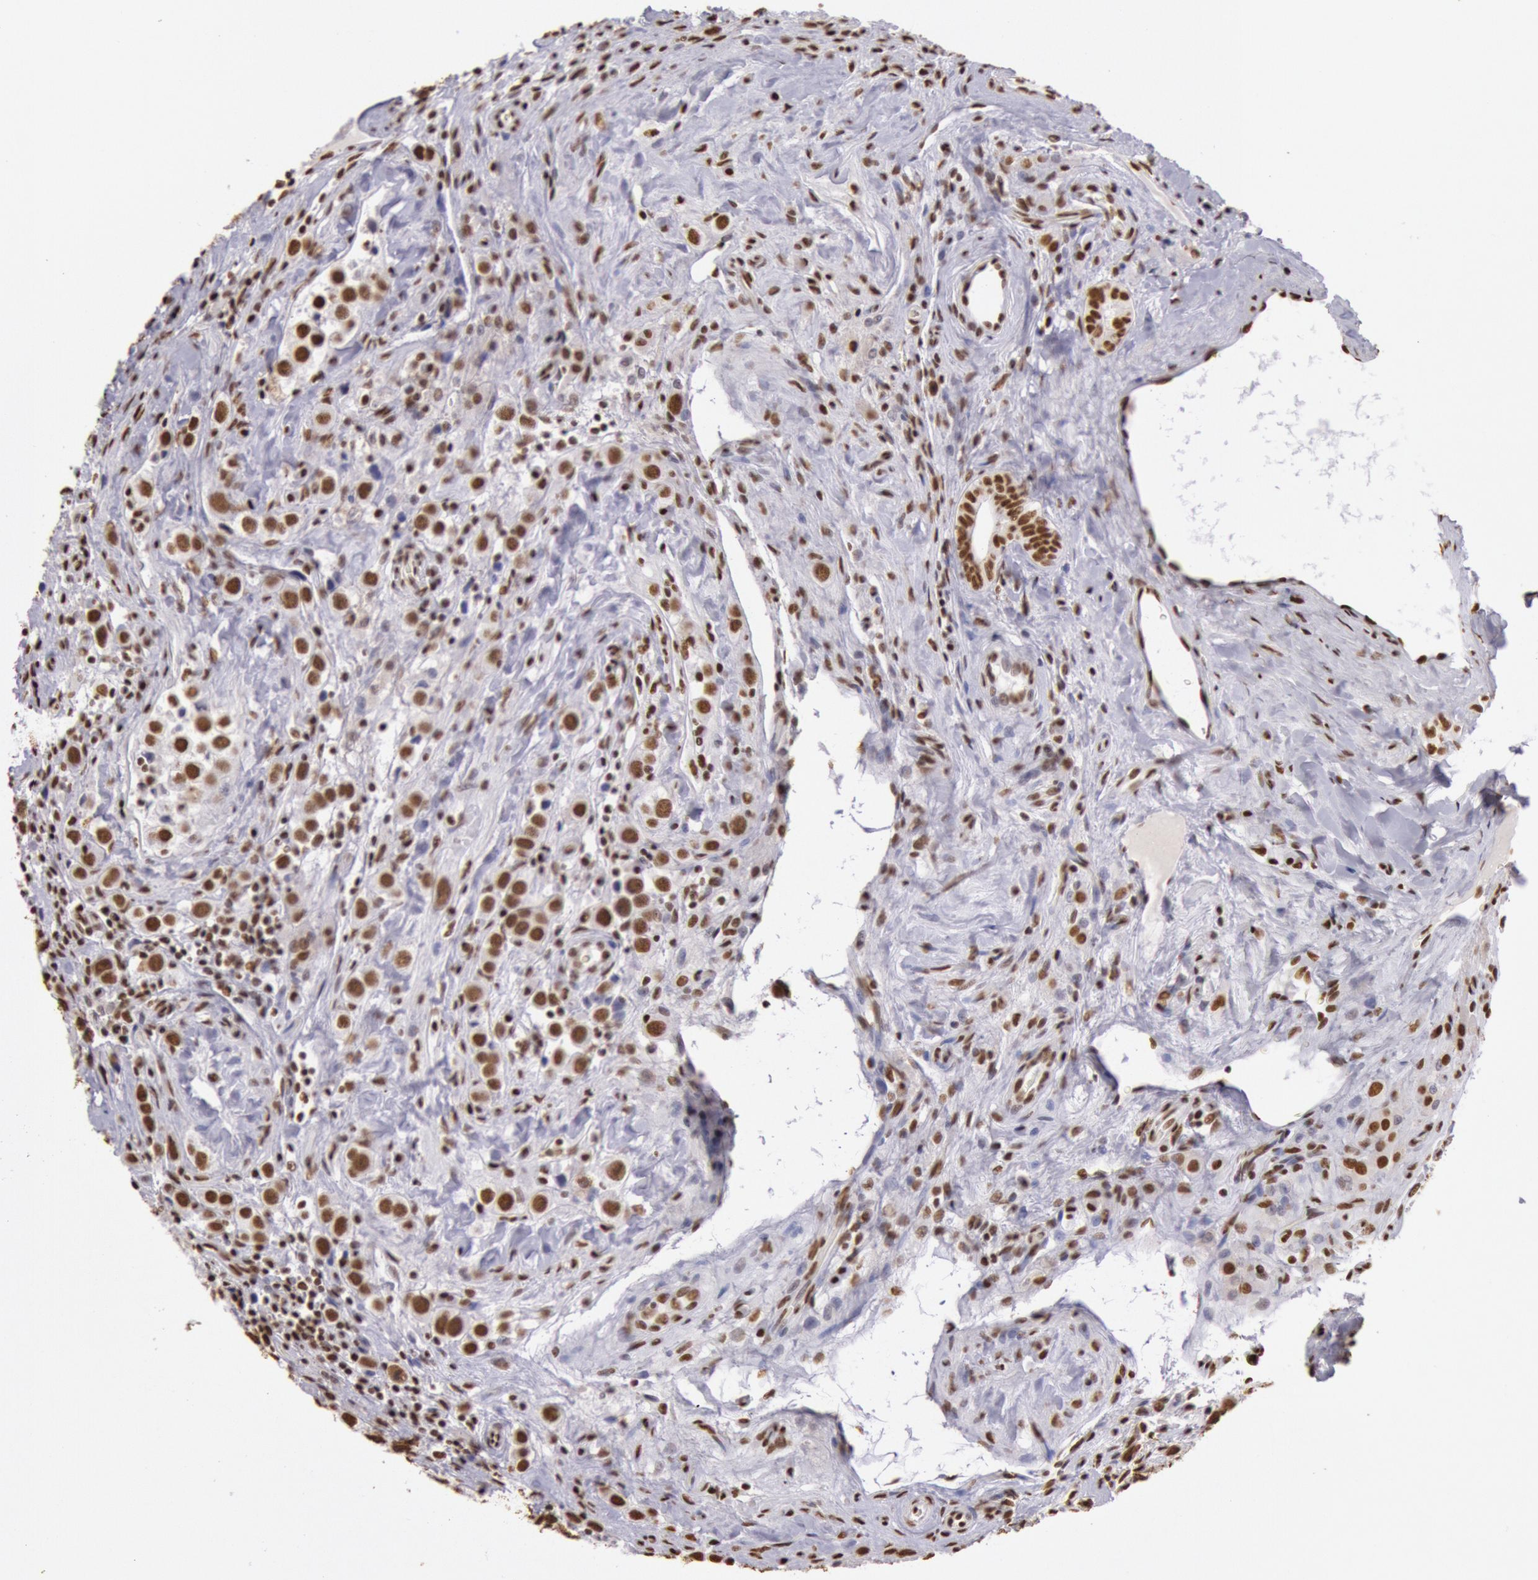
{"staining": {"intensity": "moderate", "quantity": ">75%", "location": "nuclear"}, "tissue": "testis cancer", "cell_type": "Tumor cells", "image_type": "cancer", "snomed": [{"axis": "morphology", "description": "Seminoma, NOS"}, {"axis": "topography", "description": "Testis"}], "caption": "This photomicrograph exhibits immunohistochemistry (IHC) staining of human testis cancer (seminoma), with medium moderate nuclear expression in approximately >75% of tumor cells.", "gene": "HNRNPH2", "patient": {"sex": "male", "age": 32}}